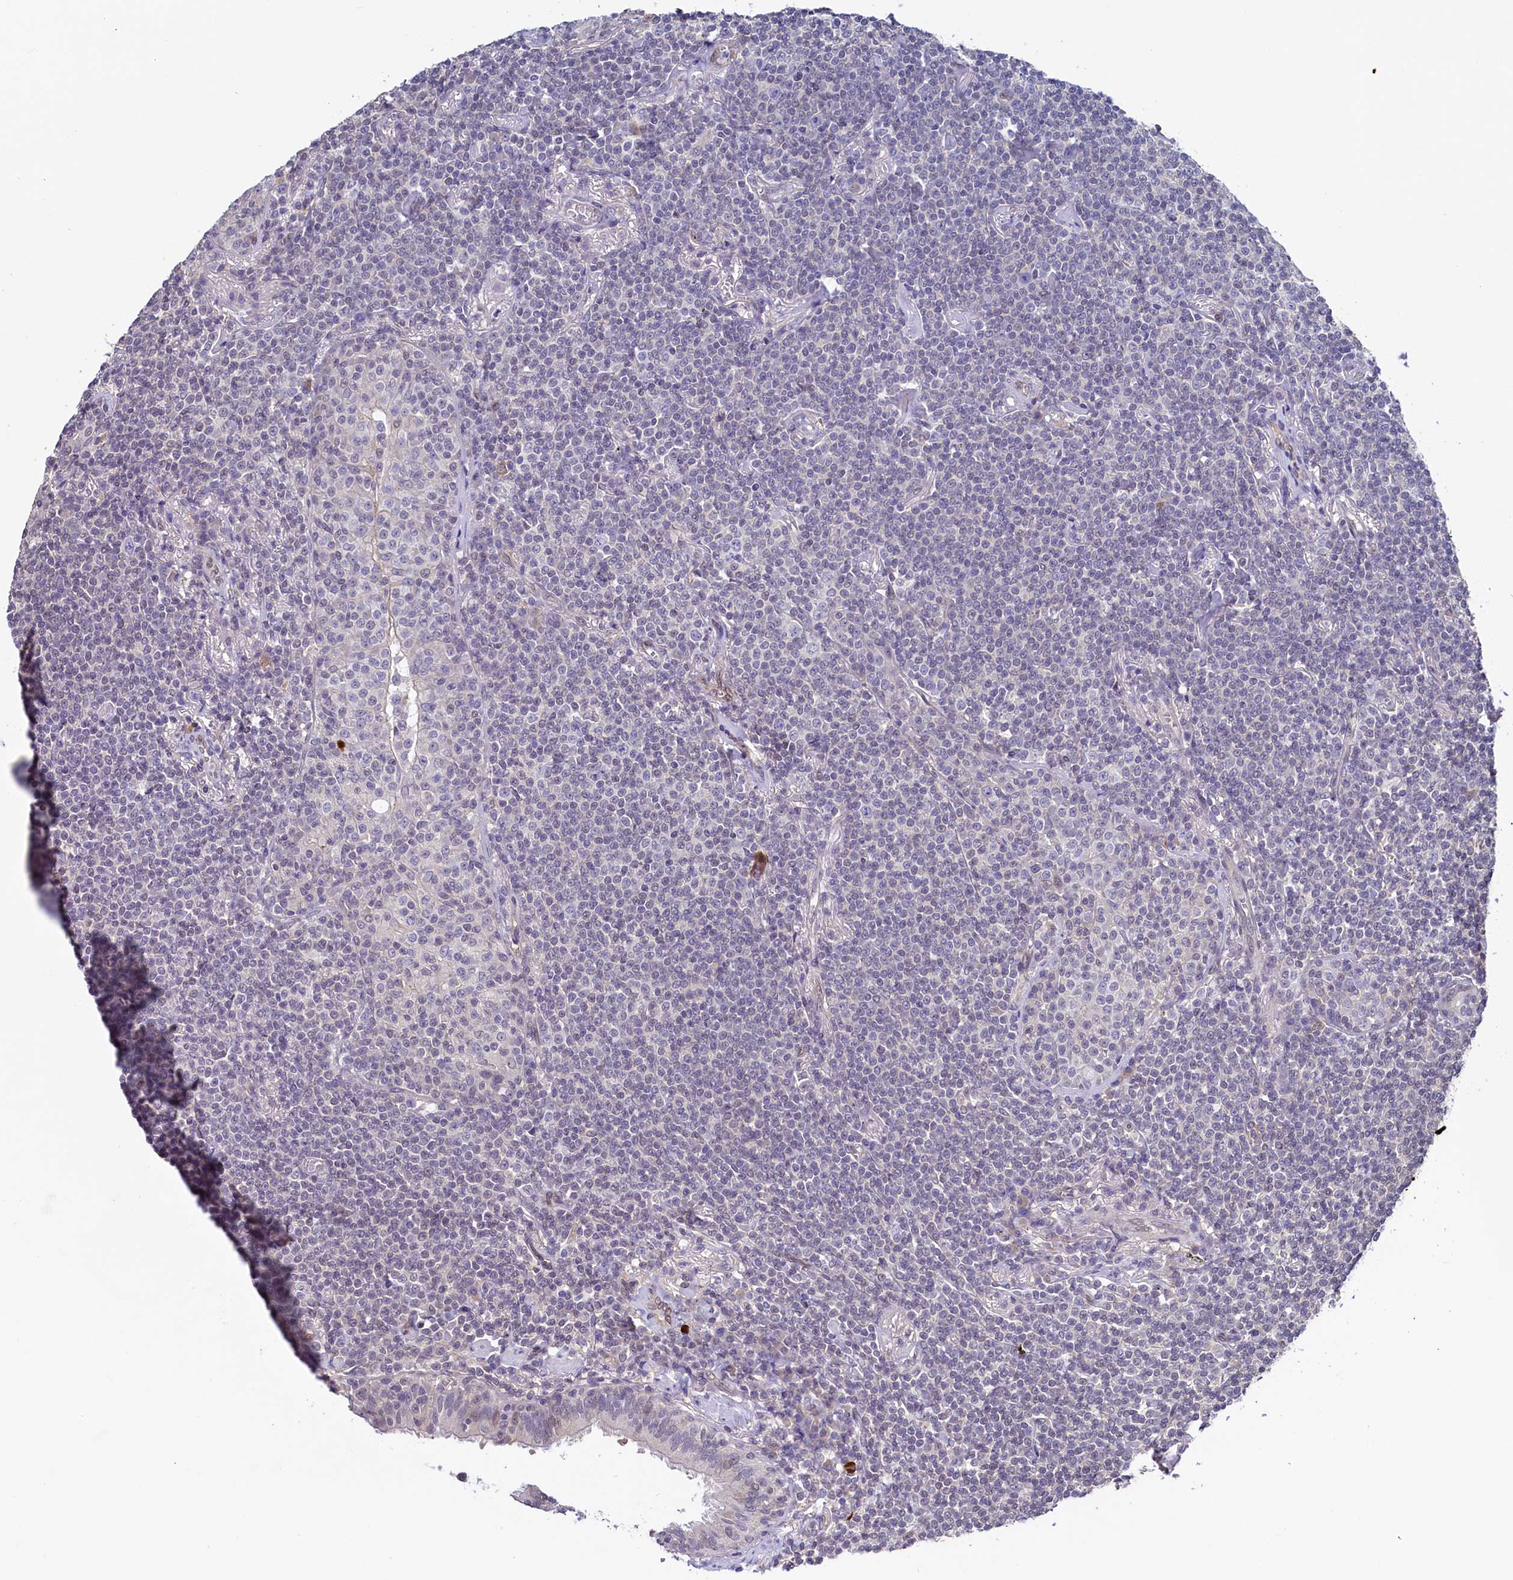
{"staining": {"intensity": "negative", "quantity": "none", "location": "none"}, "tissue": "lymphoma", "cell_type": "Tumor cells", "image_type": "cancer", "snomed": [{"axis": "morphology", "description": "Malignant lymphoma, non-Hodgkin's type, Low grade"}, {"axis": "topography", "description": "Lung"}], "caption": "Tumor cells show no significant staining in malignant lymphoma, non-Hodgkin's type (low-grade).", "gene": "FLYWCH2", "patient": {"sex": "female", "age": 71}}